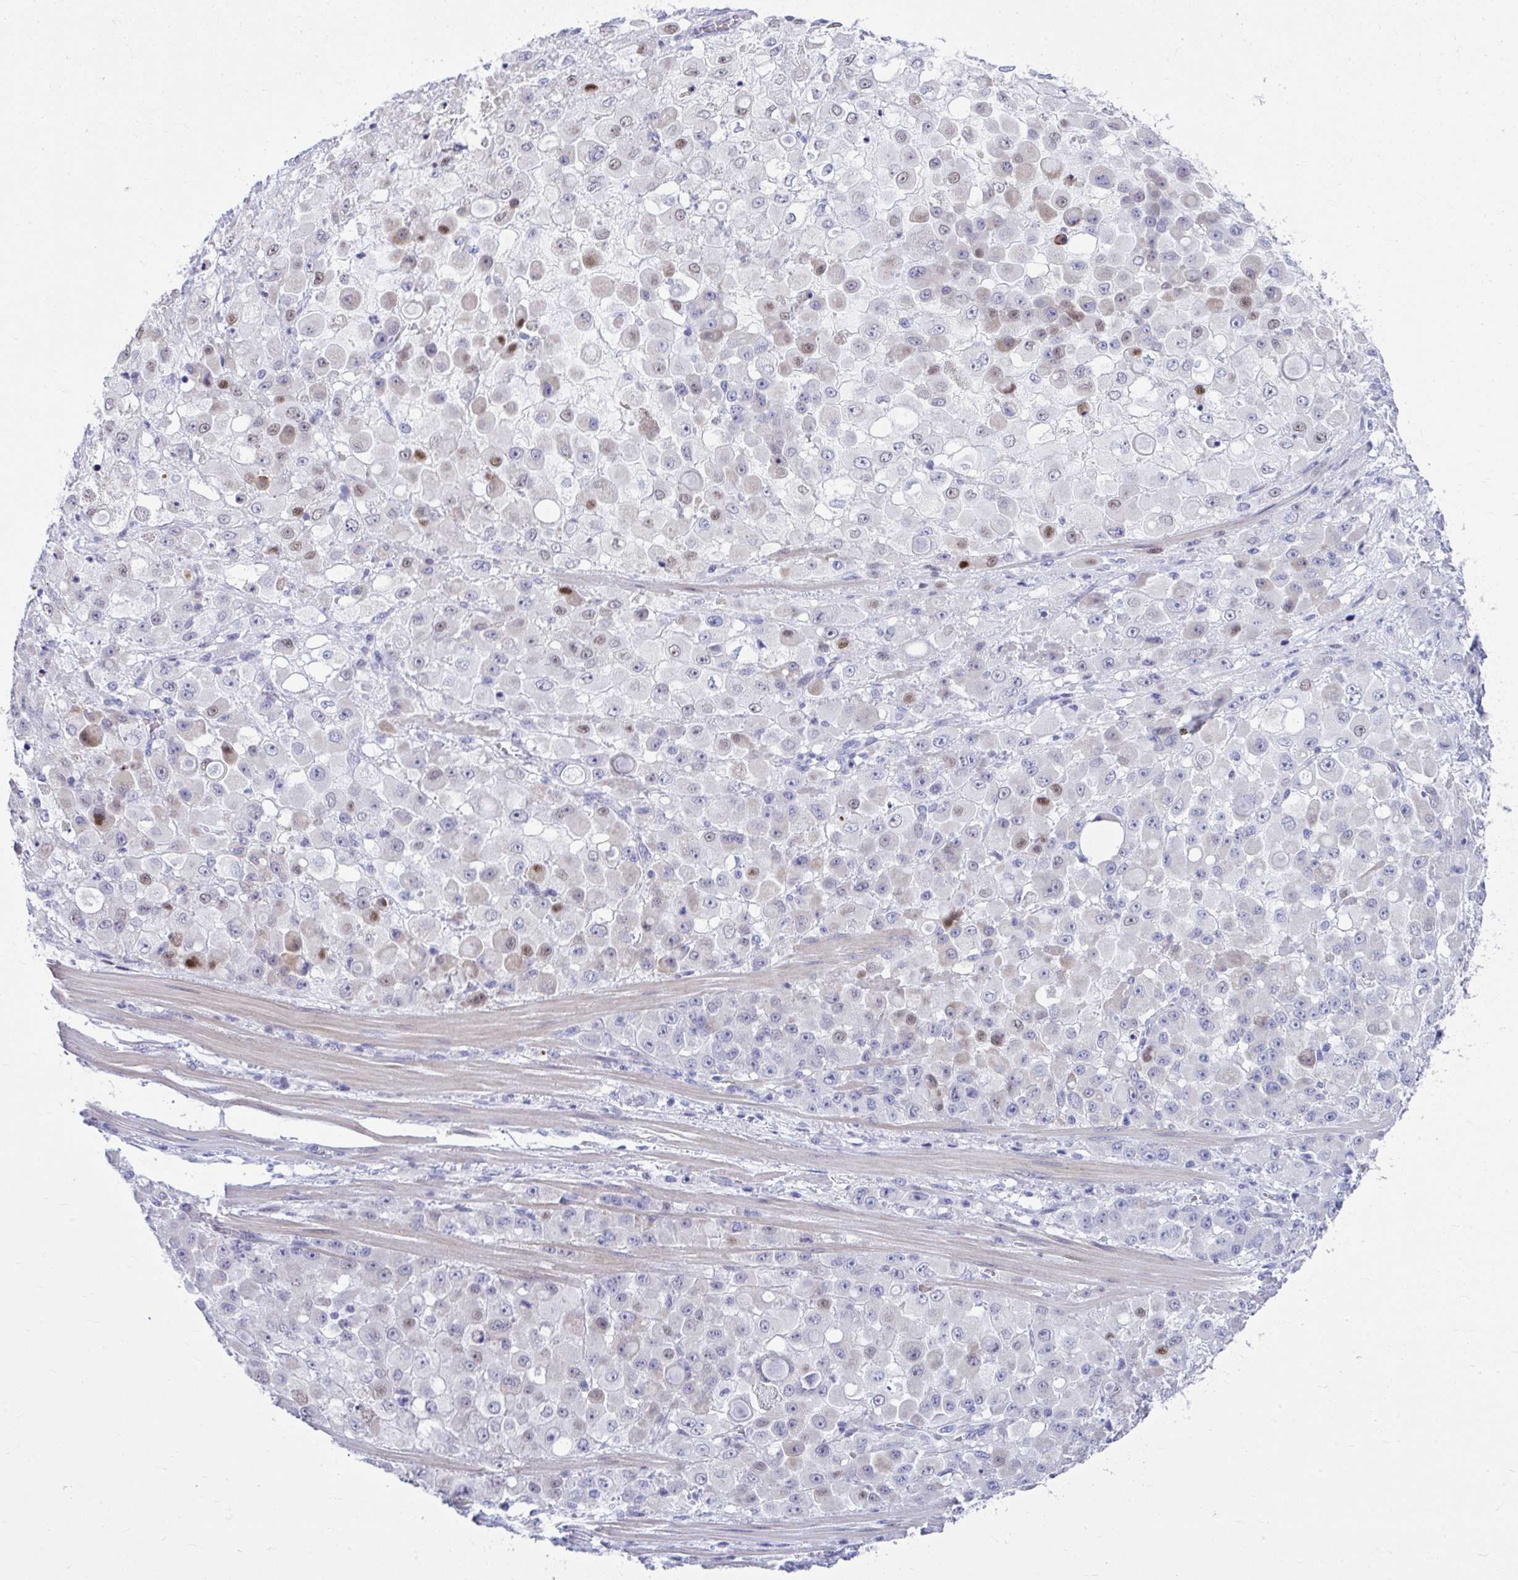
{"staining": {"intensity": "moderate", "quantity": "<25%", "location": "nuclear"}, "tissue": "stomach cancer", "cell_type": "Tumor cells", "image_type": "cancer", "snomed": [{"axis": "morphology", "description": "Adenocarcinoma, NOS"}, {"axis": "topography", "description": "Stomach"}], "caption": "A high-resolution photomicrograph shows immunohistochemistry (IHC) staining of adenocarcinoma (stomach), which shows moderate nuclear positivity in about <25% of tumor cells. The staining was performed using DAB, with brown indicating positive protein expression. Nuclei are stained blue with hematoxylin.", "gene": "ISL1", "patient": {"sex": "female", "age": 76}}